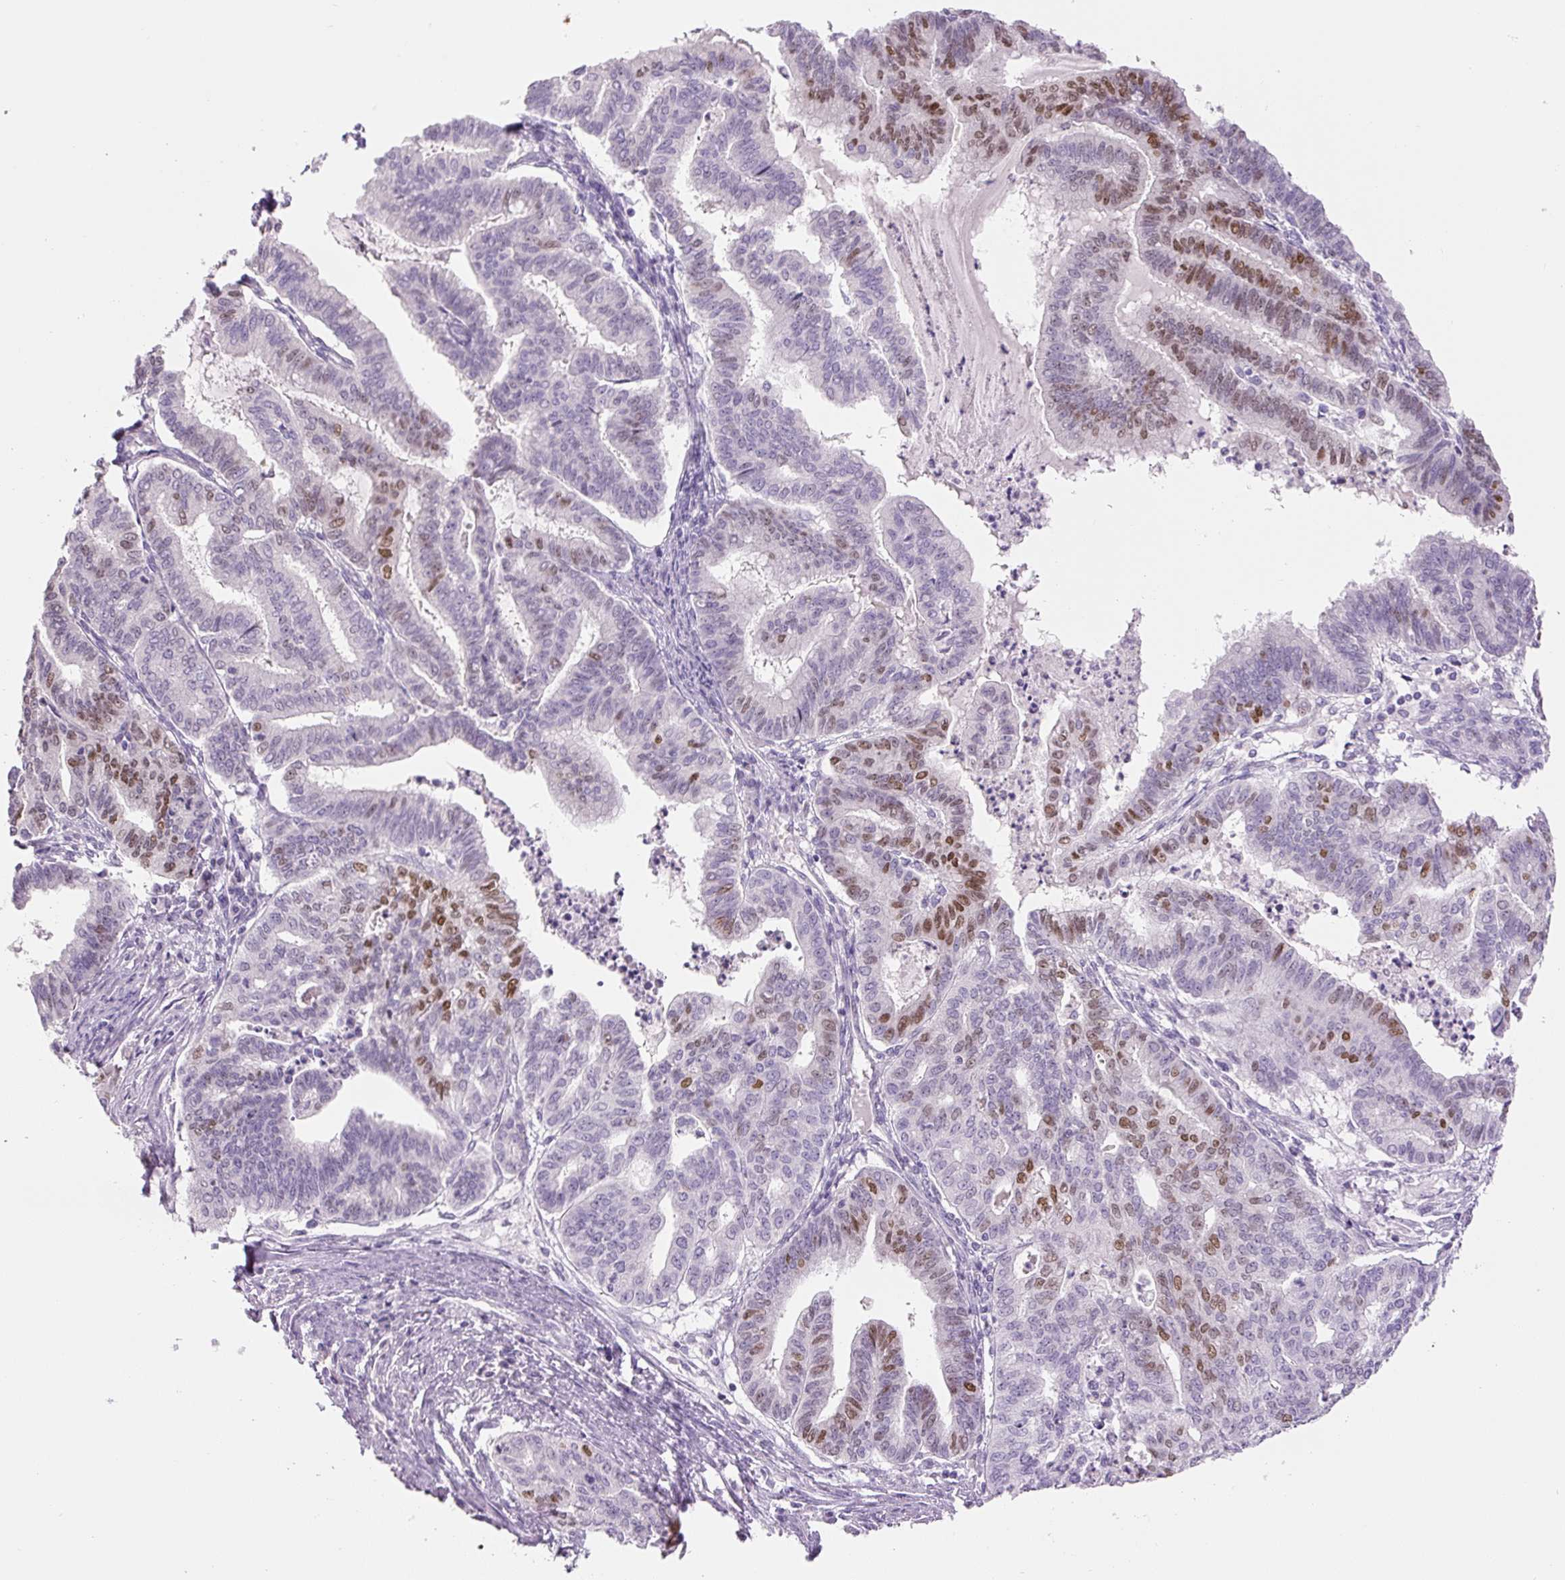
{"staining": {"intensity": "moderate", "quantity": "25%-75%", "location": "nuclear"}, "tissue": "endometrial cancer", "cell_type": "Tumor cells", "image_type": "cancer", "snomed": [{"axis": "morphology", "description": "Adenocarcinoma, NOS"}, {"axis": "topography", "description": "Endometrium"}], "caption": "Brown immunohistochemical staining in endometrial adenocarcinoma demonstrates moderate nuclear expression in approximately 25%-75% of tumor cells.", "gene": "SIX1", "patient": {"sex": "female", "age": 79}}